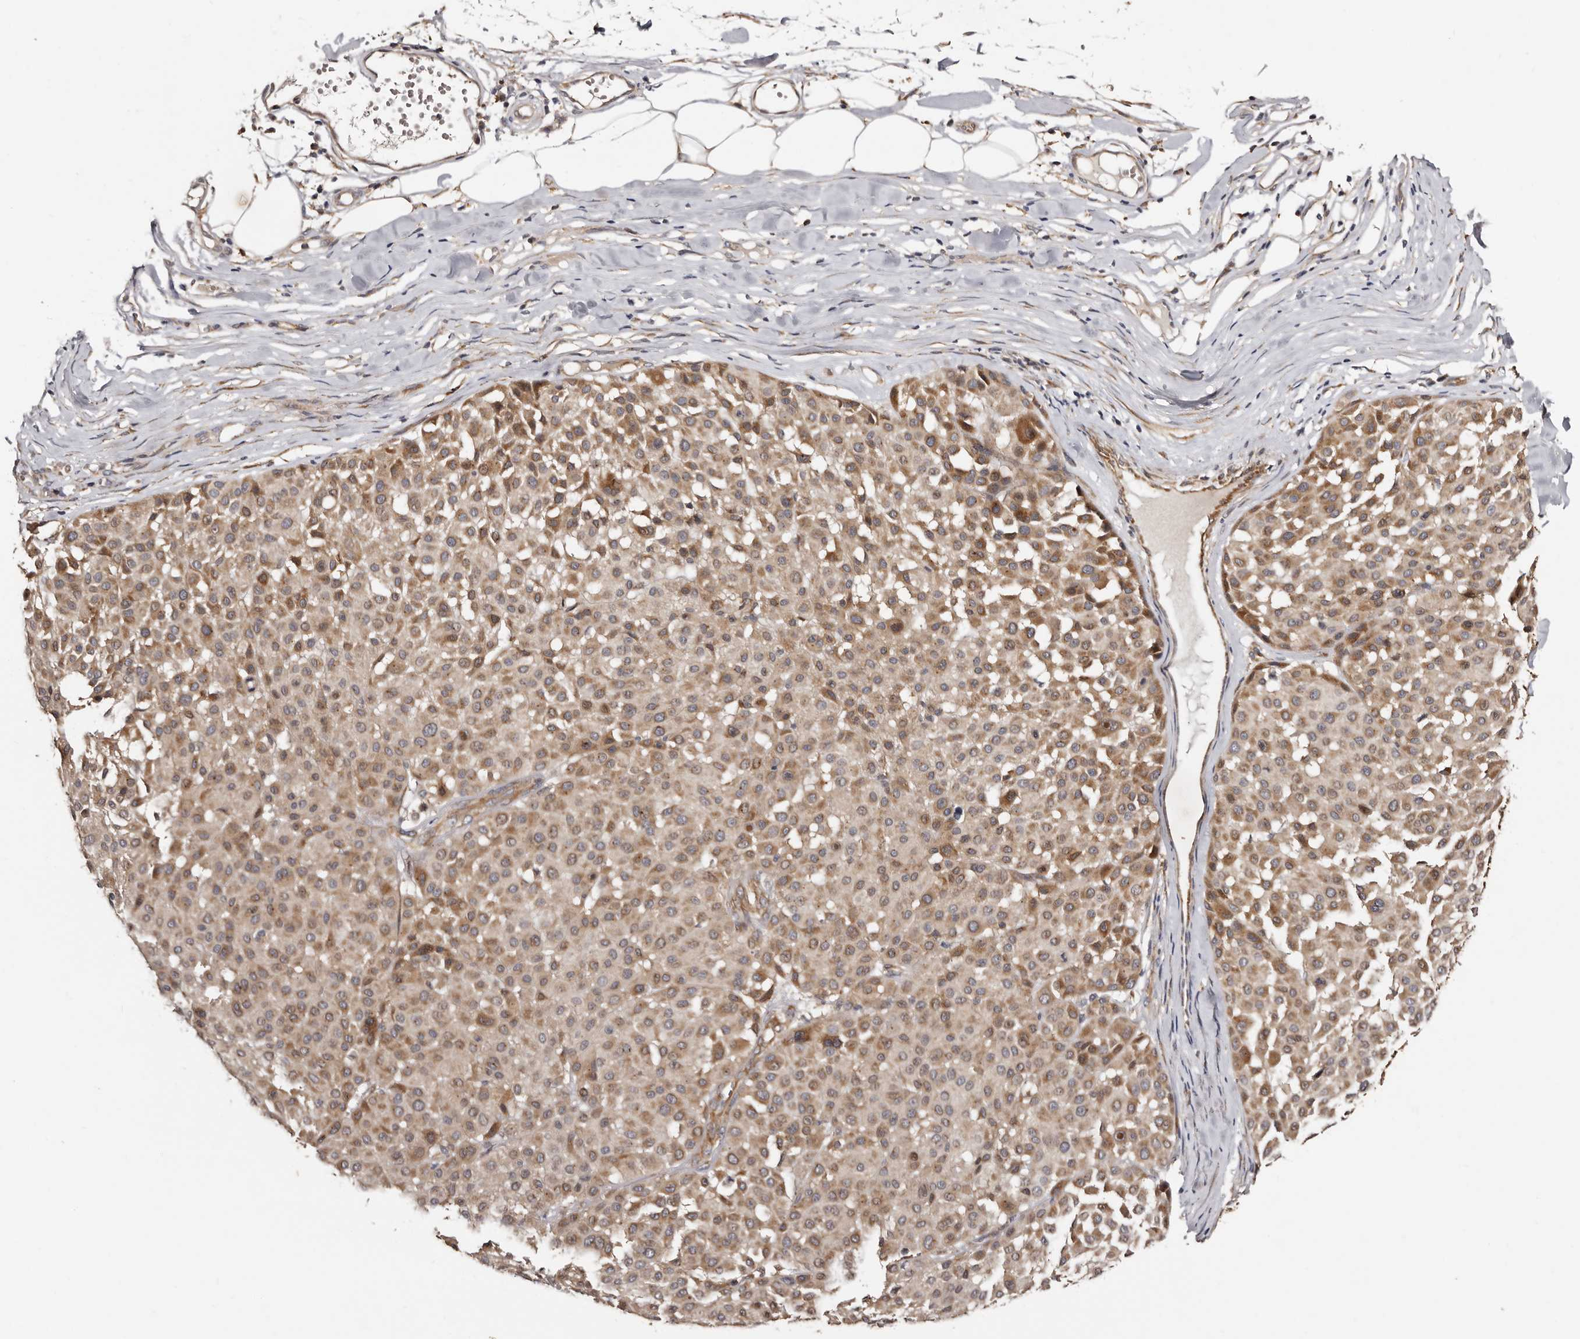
{"staining": {"intensity": "moderate", "quantity": ">75%", "location": "cytoplasmic/membranous"}, "tissue": "melanoma", "cell_type": "Tumor cells", "image_type": "cancer", "snomed": [{"axis": "morphology", "description": "Malignant melanoma, Metastatic site"}, {"axis": "topography", "description": "Soft tissue"}], "caption": "A high-resolution image shows immunohistochemistry (IHC) staining of malignant melanoma (metastatic site), which demonstrates moderate cytoplasmic/membranous expression in about >75% of tumor cells. (DAB IHC with brightfield microscopy, high magnification).", "gene": "TBC1D22B", "patient": {"sex": "male", "age": 41}}